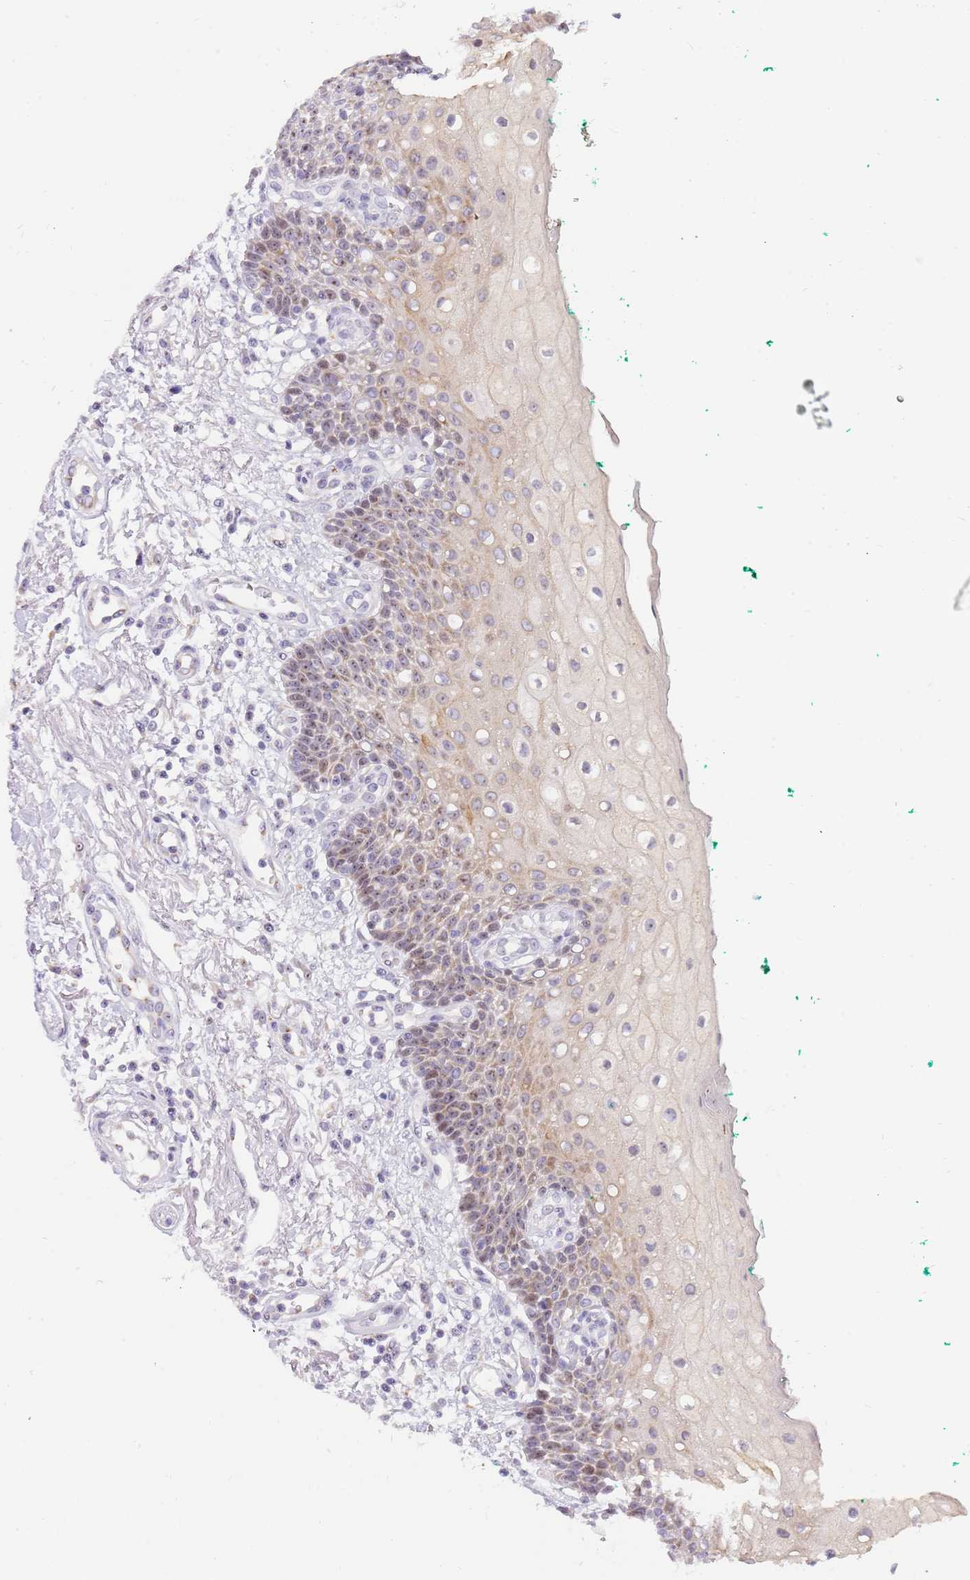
{"staining": {"intensity": "weak", "quantity": "25%-75%", "location": "cytoplasmic/membranous,nuclear"}, "tissue": "oral mucosa", "cell_type": "Squamous epithelial cells", "image_type": "normal", "snomed": [{"axis": "morphology", "description": "Normal tissue, NOS"}, {"axis": "morphology", "description": "Squamous cell carcinoma, NOS"}, {"axis": "topography", "description": "Oral tissue"}, {"axis": "topography", "description": "Tounge, NOS"}, {"axis": "topography", "description": "Head-Neck"}], "caption": "Immunohistochemical staining of benign human oral mucosa exhibits weak cytoplasmic/membranous,nuclear protein positivity in approximately 25%-75% of squamous epithelial cells. Immunohistochemistry stains the protein in brown and the nuclei are stained blue.", "gene": "DNAJA3", "patient": {"sex": "male", "age": 79}}